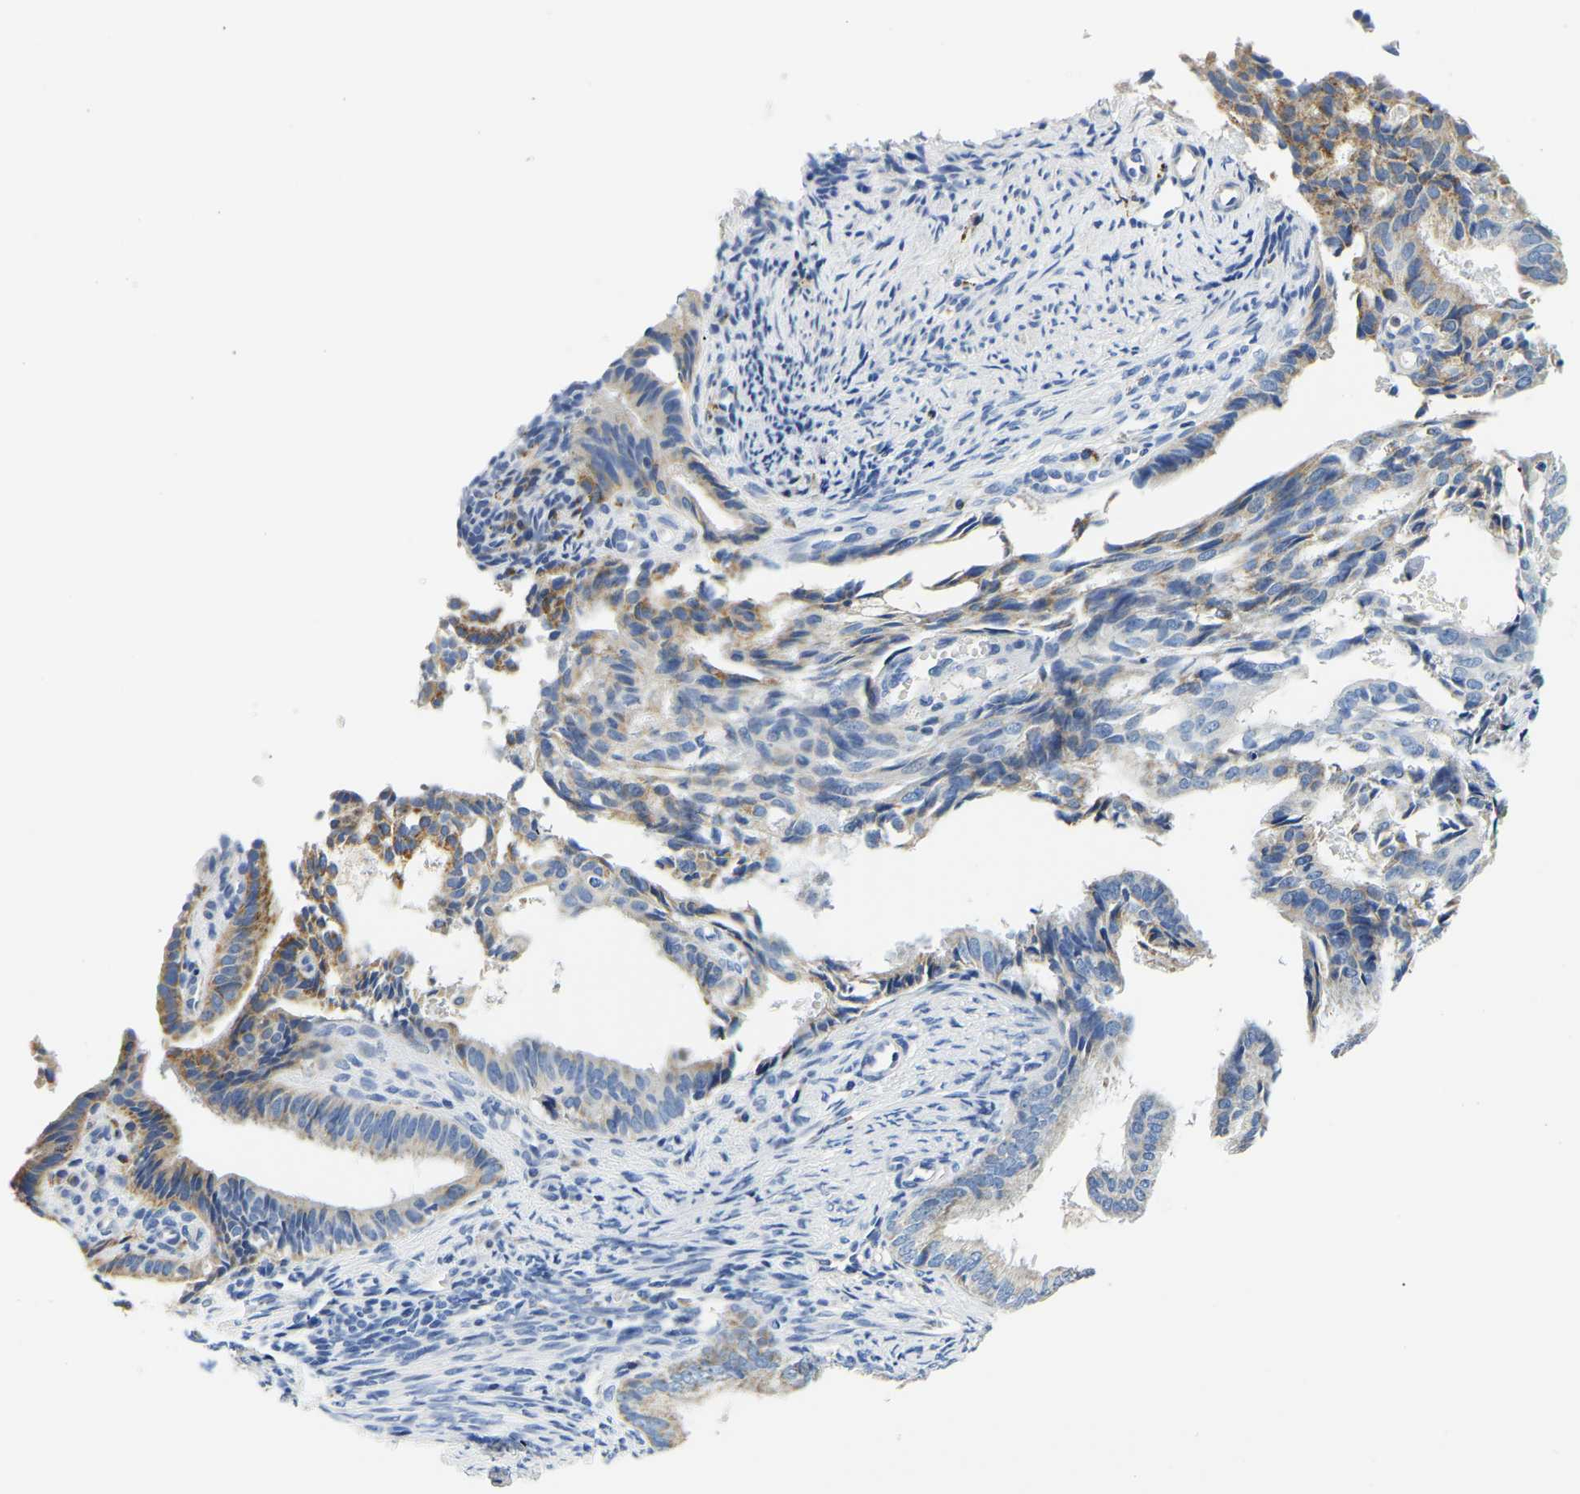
{"staining": {"intensity": "moderate", "quantity": "25%-75%", "location": "cytoplasmic/membranous"}, "tissue": "endometrial cancer", "cell_type": "Tumor cells", "image_type": "cancer", "snomed": [{"axis": "morphology", "description": "Adenocarcinoma, NOS"}, {"axis": "topography", "description": "Endometrium"}], "caption": "This image shows immunohistochemistry staining of human endometrial cancer (adenocarcinoma), with medium moderate cytoplasmic/membranous staining in about 25%-75% of tumor cells.", "gene": "PCK2", "patient": {"sex": "female", "age": 58}}